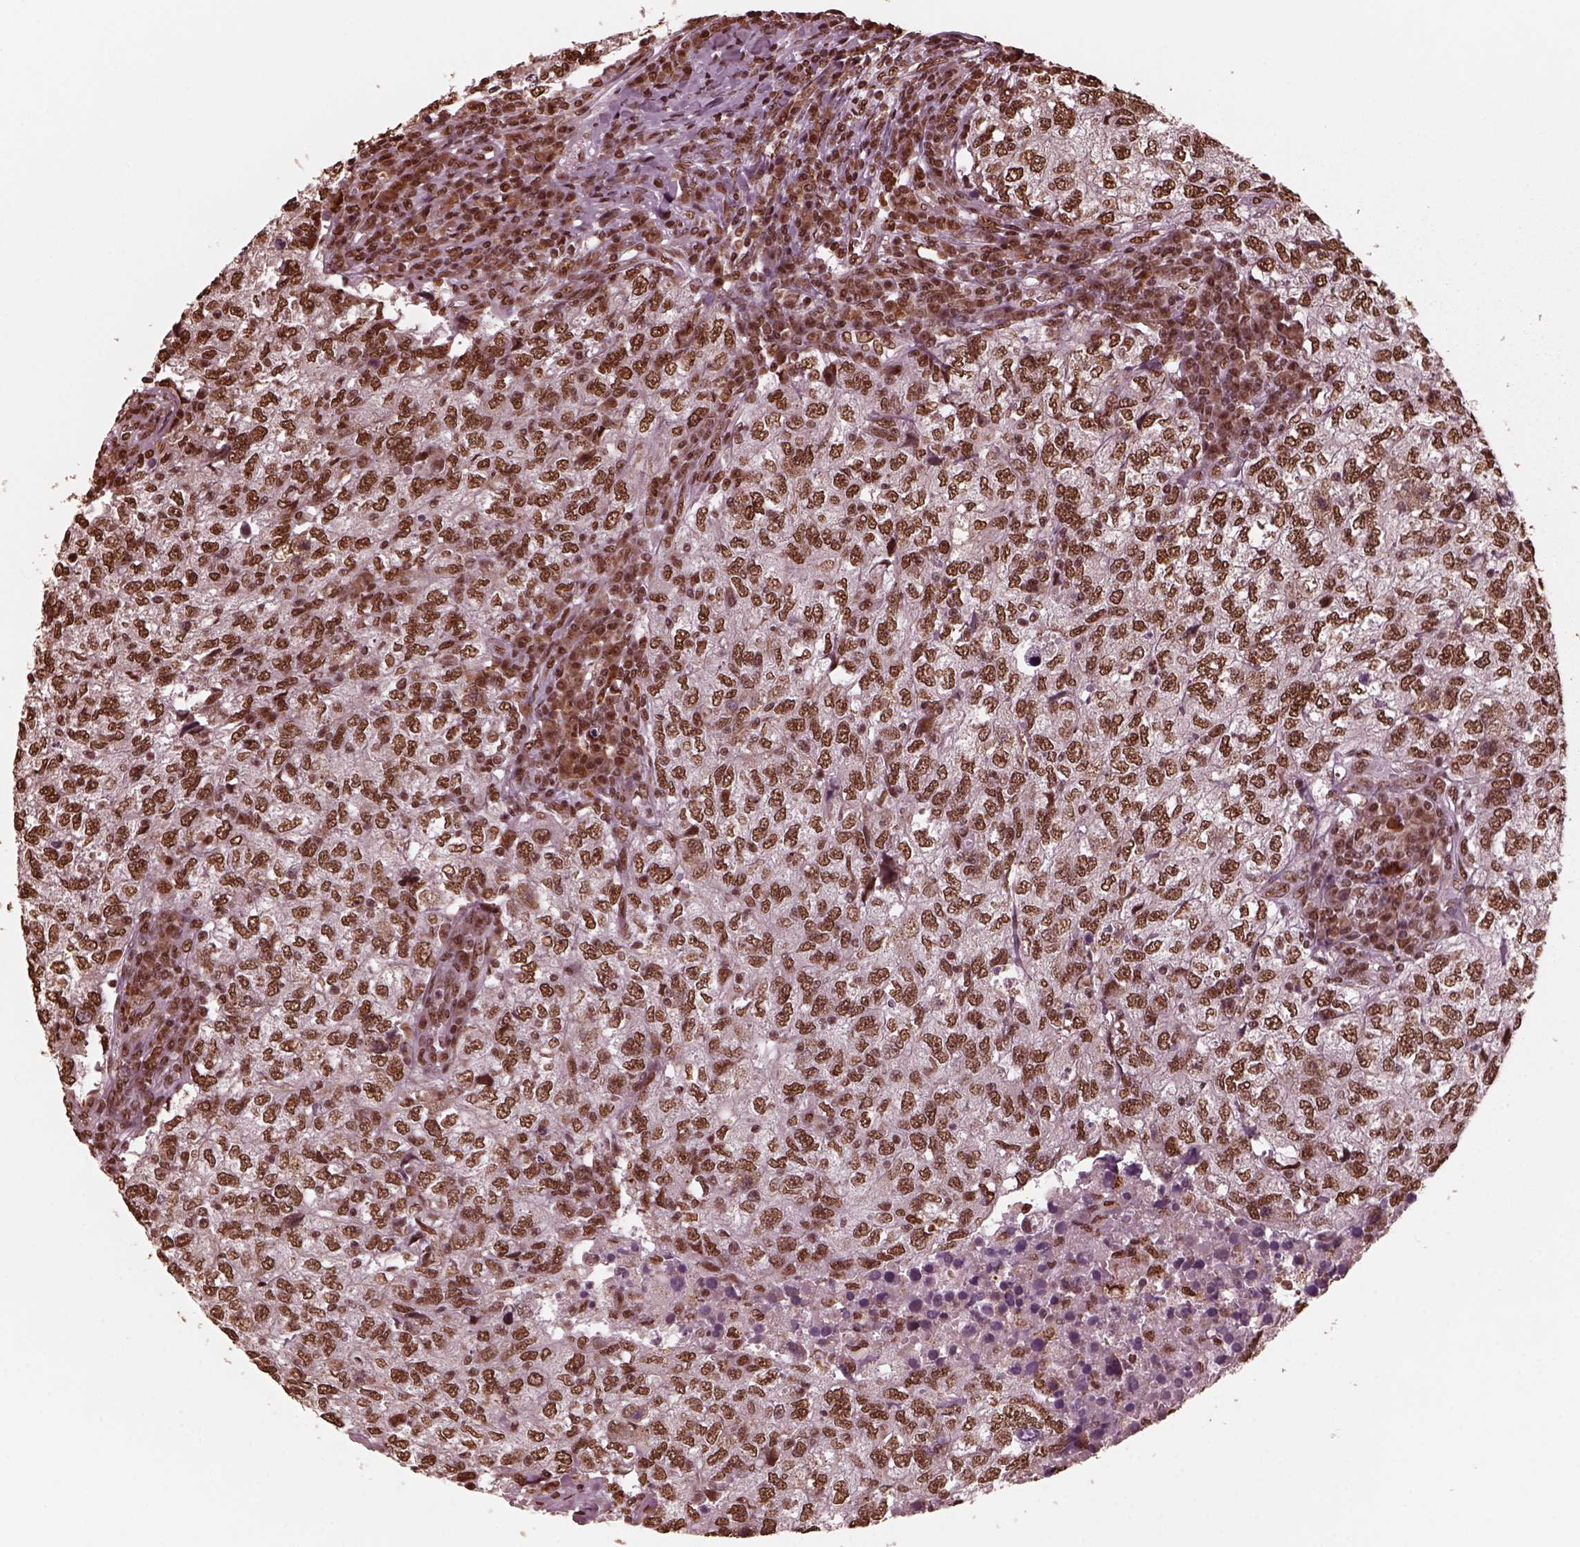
{"staining": {"intensity": "strong", "quantity": ">75%", "location": "nuclear"}, "tissue": "breast cancer", "cell_type": "Tumor cells", "image_type": "cancer", "snomed": [{"axis": "morphology", "description": "Duct carcinoma"}, {"axis": "topography", "description": "Breast"}], "caption": "High-power microscopy captured an IHC photomicrograph of infiltrating ductal carcinoma (breast), revealing strong nuclear expression in approximately >75% of tumor cells.", "gene": "NSD1", "patient": {"sex": "female", "age": 30}}